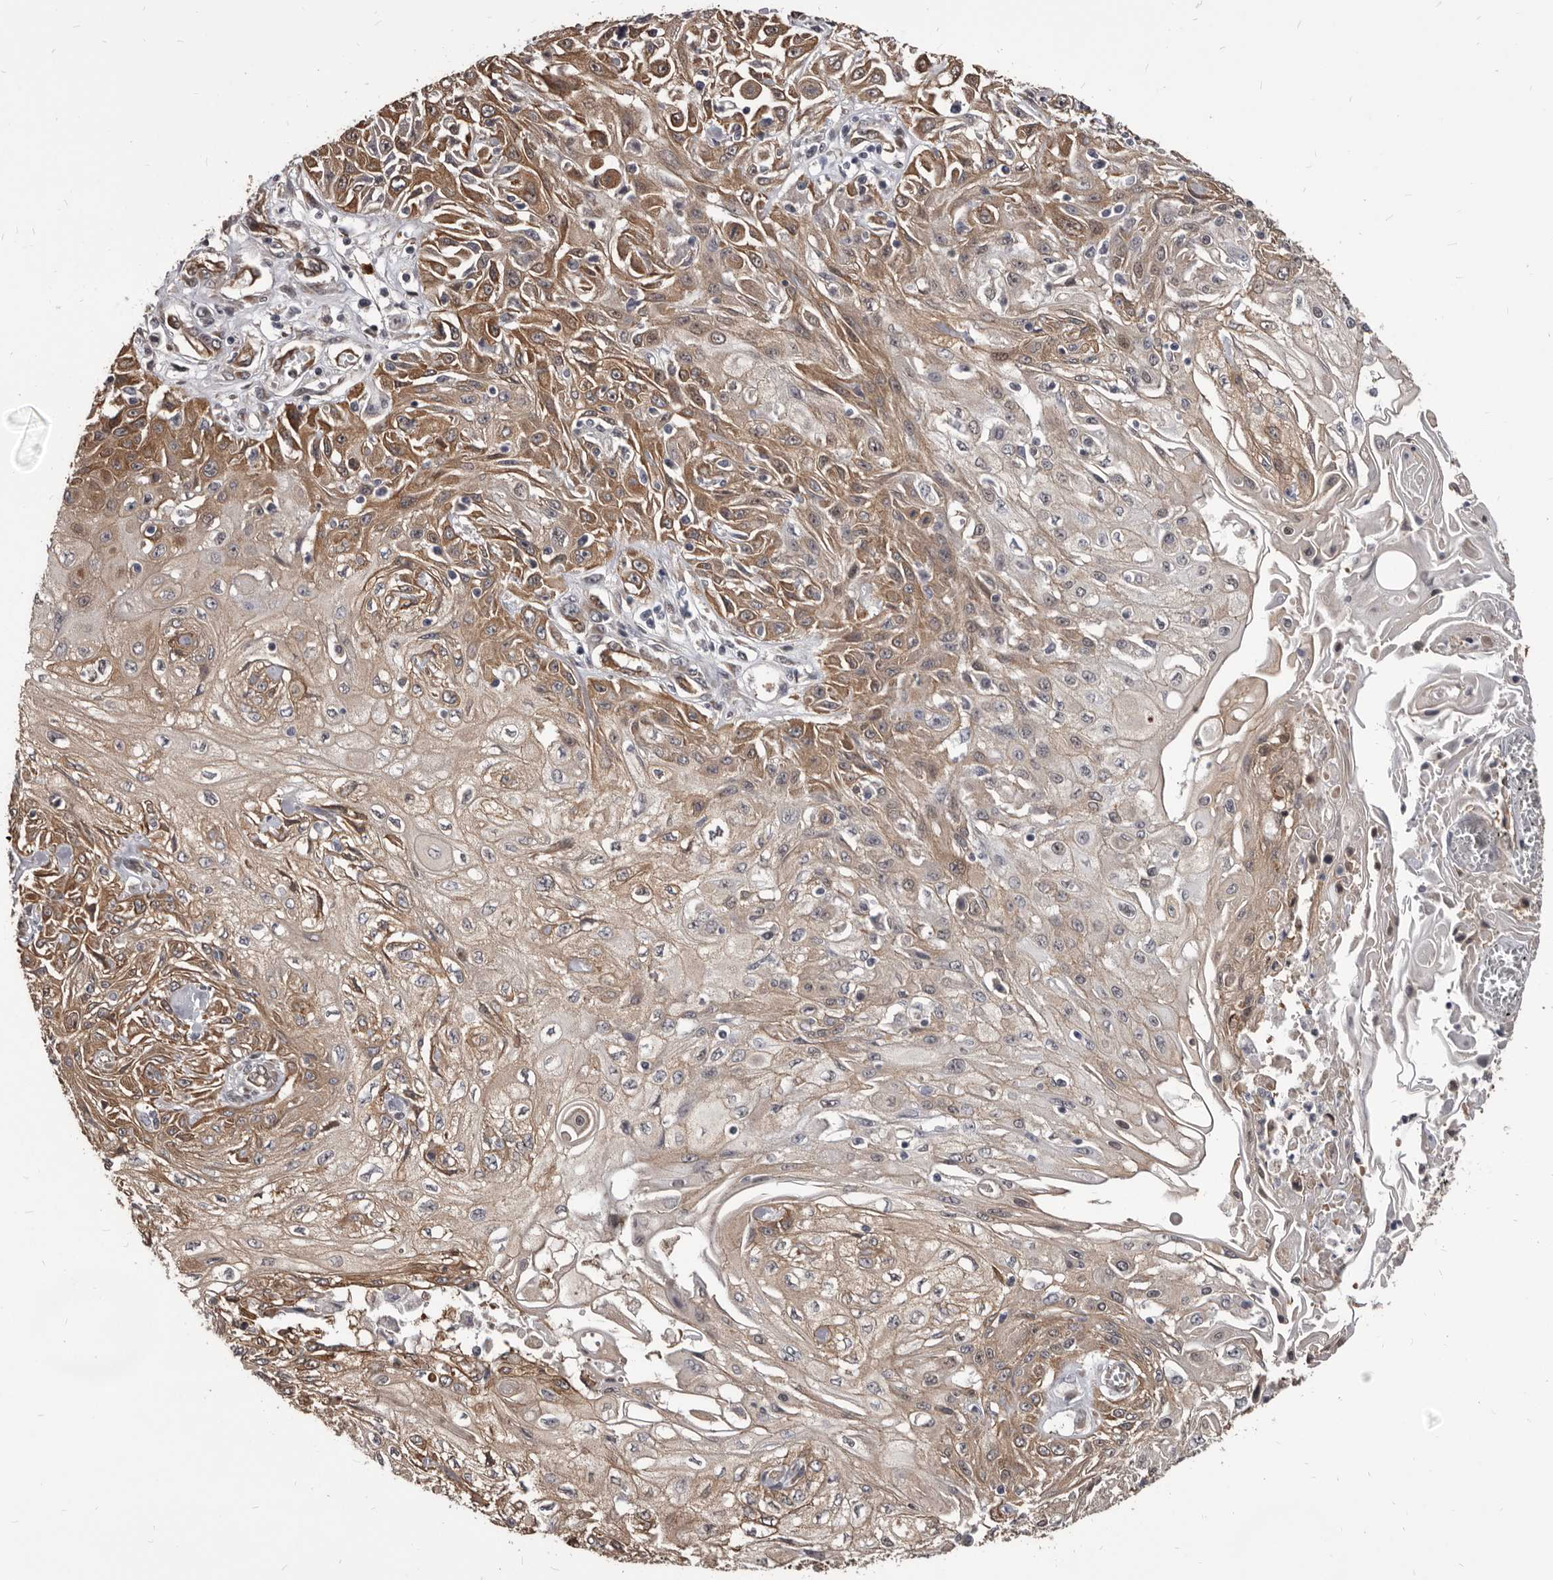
{"staining": {"intensity": "moderate", "quantity": "25%-75%", "location": "cytoplasmic/membranous"}, "tissue": "skin cancer", "cell_type": "Tumor cells", "image_type": "cancer", "snomed": [{"axis": "morphology", "description": "Squamous cell carcinoma, NOS"}, {"axis": "morphology", "description": "Squamous cell carcinoma, metastatic, NOS"}, {"axis": "topography", "description": "Skin"}, {"axis": "topography", "description": "Lymph node"}], "caption": "High-magnification brightfield microscopy of skin cancer (squamous cell carcinoma) stained with DAB (brown) and counterstained with hematoxylin (blue). tumor cells exhibit moderate cytoplasmic/membranous staining is identified in approximately25%-75% of cells.", "gene": "ADAMTS20", "patient": {"sex": "male", "age": 75}}